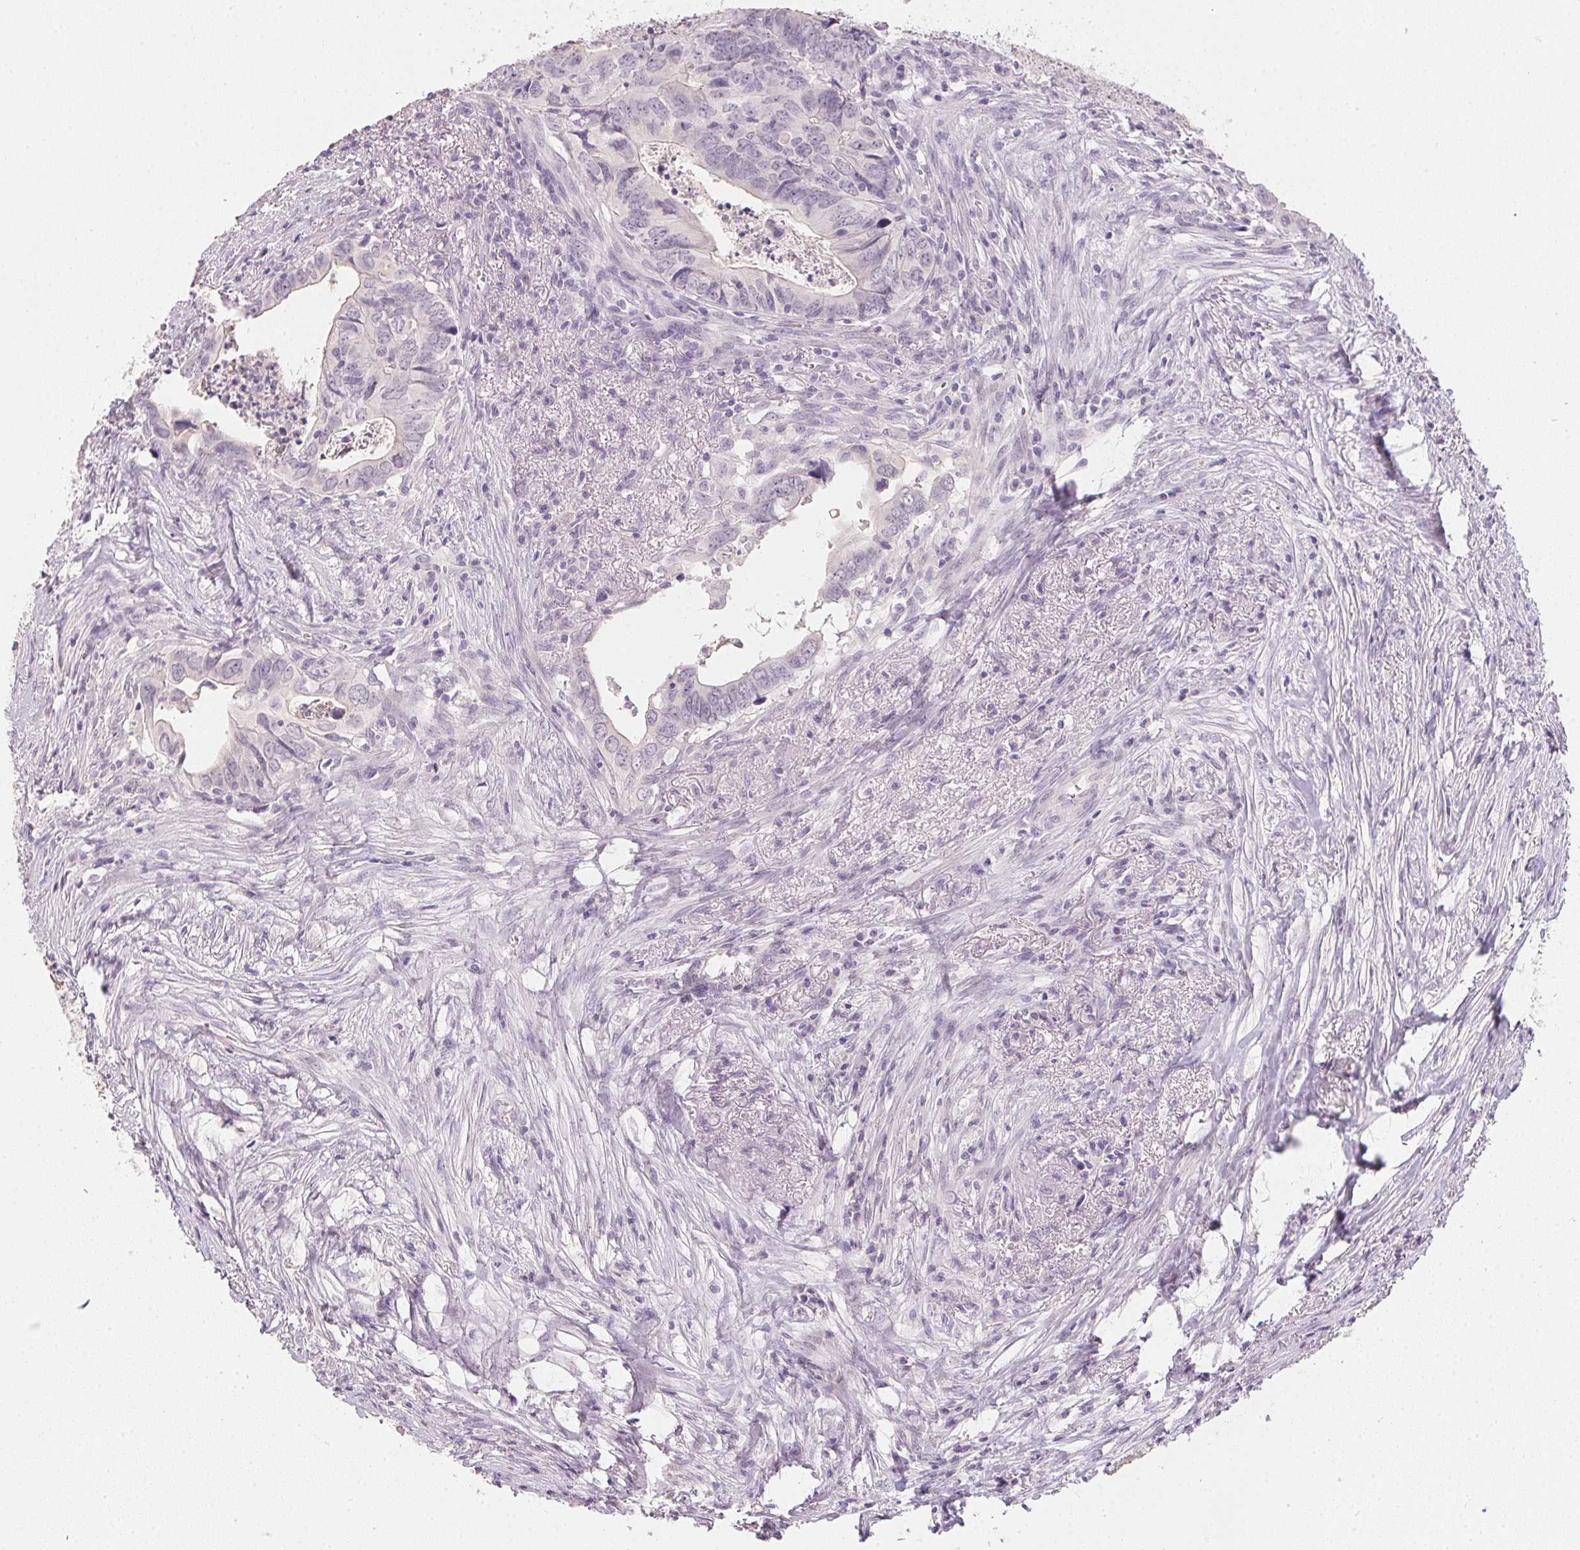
{"staining": {"intensity": "negative", "quantity": "none", "location": "none"}, "tissue": "colorectal cancer", "cell_type": "Tumor cells", "image_type": "cancer", "snomed": [{"axis": "morphology", "description": "Adenocarcinoma, NOS"}, {"axis": "topography", "description": "Colon"}], "caption": "DAB immunohistochemical staining of adenocarcinoma (colorectal) exhibits no significant positivity in tumor cells.", "gene": "PPY", "patient": {"sex": "female", "age": 82}}